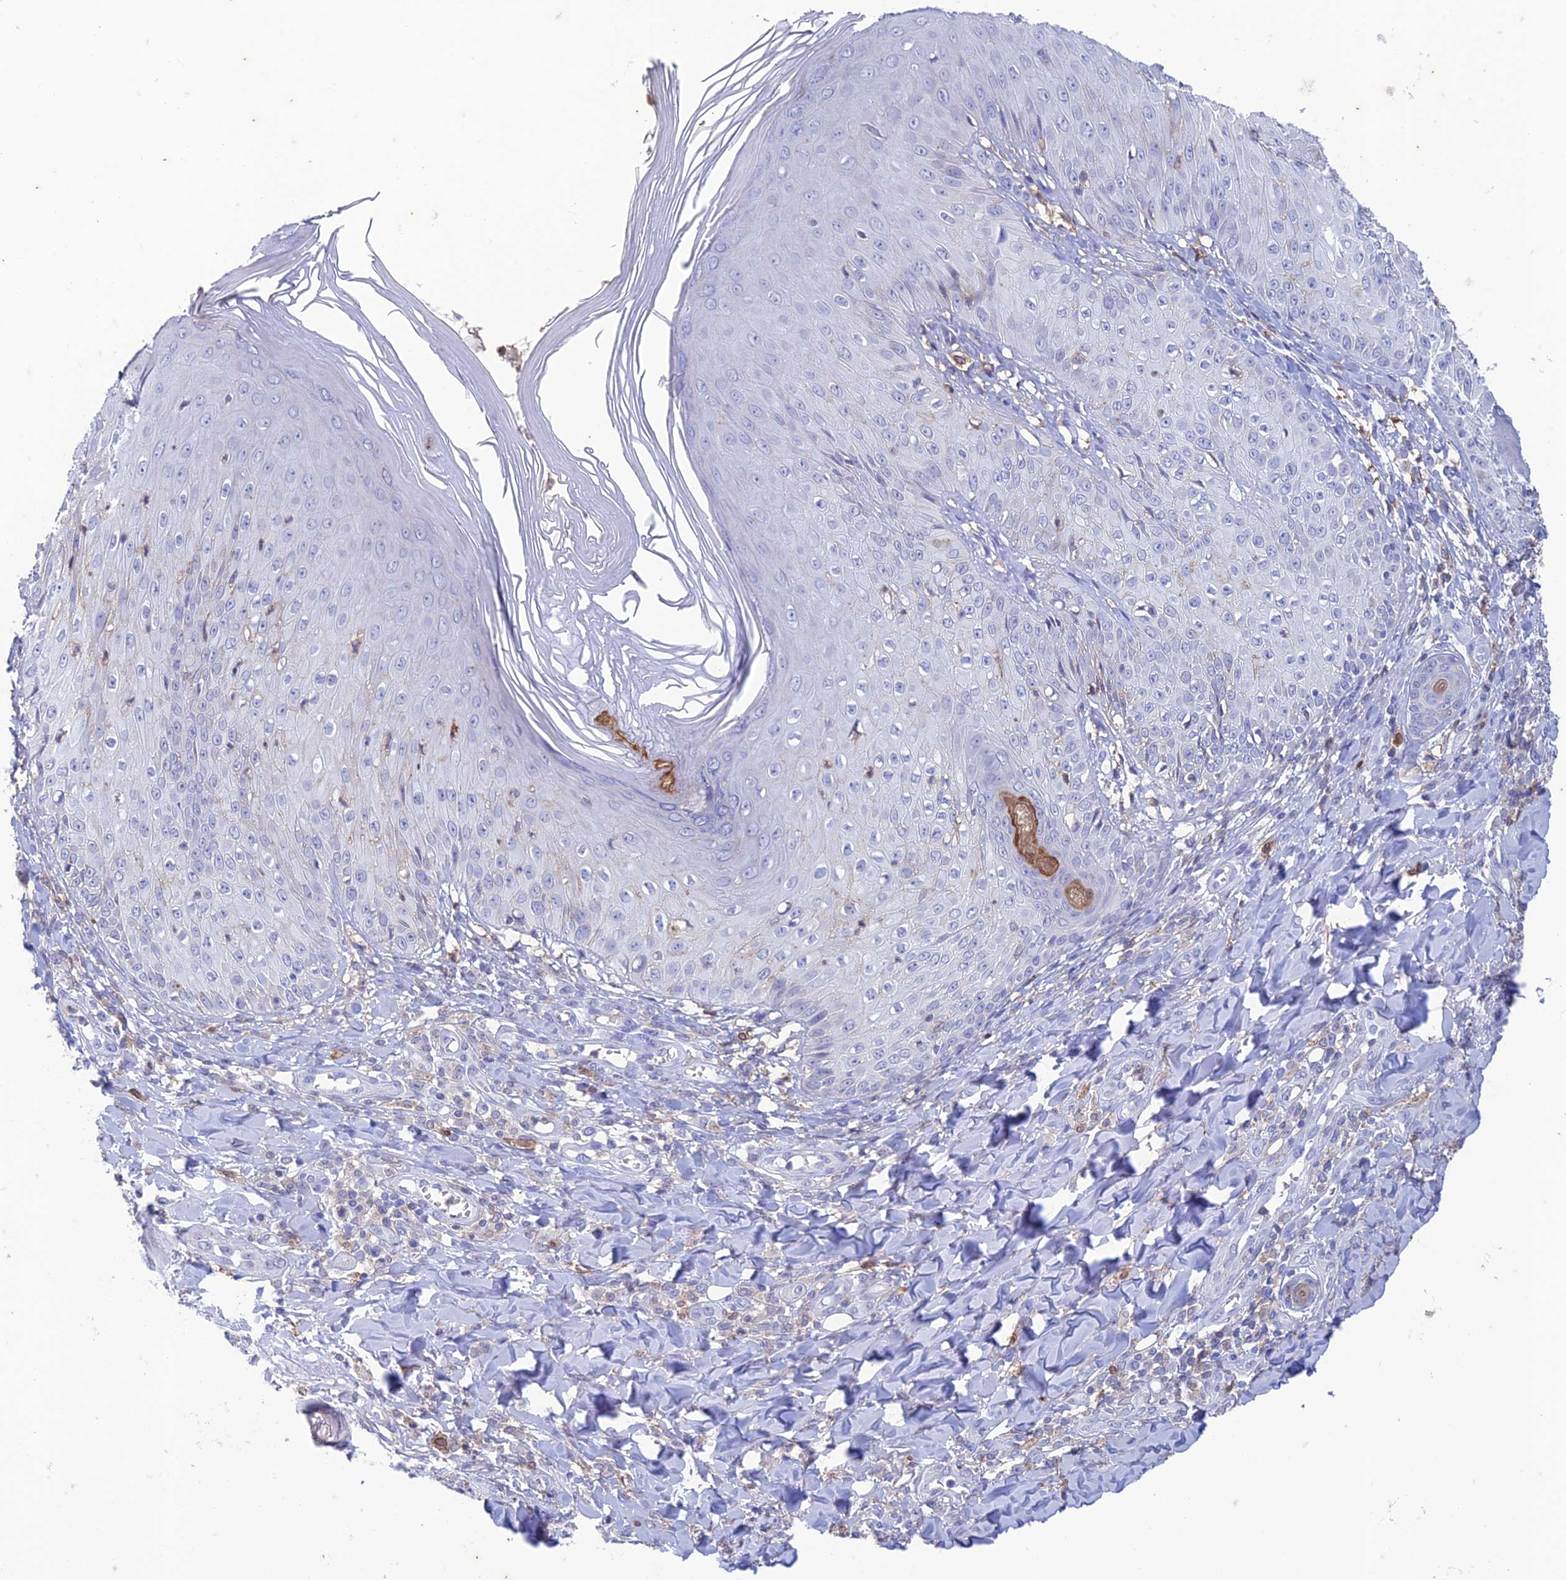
{"staining": {"intensity": "moderate", "quantity": "<25%", "location": "cytoplasmic/membranous"}, "tissue": "skin", "cell_type": "Epidermal cells", "image_type": "normal", "snomed": [{"axis": "morphology", "description": "Normal tissue, NOS"}, {"axis": "morphology", "description": "Inflammation, NOS"}, {"axis": "topography", "description": "Soft tissue"}, {"axis": "topography", "description": "Anal"}], "caption": "Immunohistochemical staining of unremarkable skin reveals <25% levels of moderate cytoplasmic/membranous protein staining in approximately <25% of epidermal cells.", "gene": "FGF7", "patient": {"sex": "female", "age": 15}}